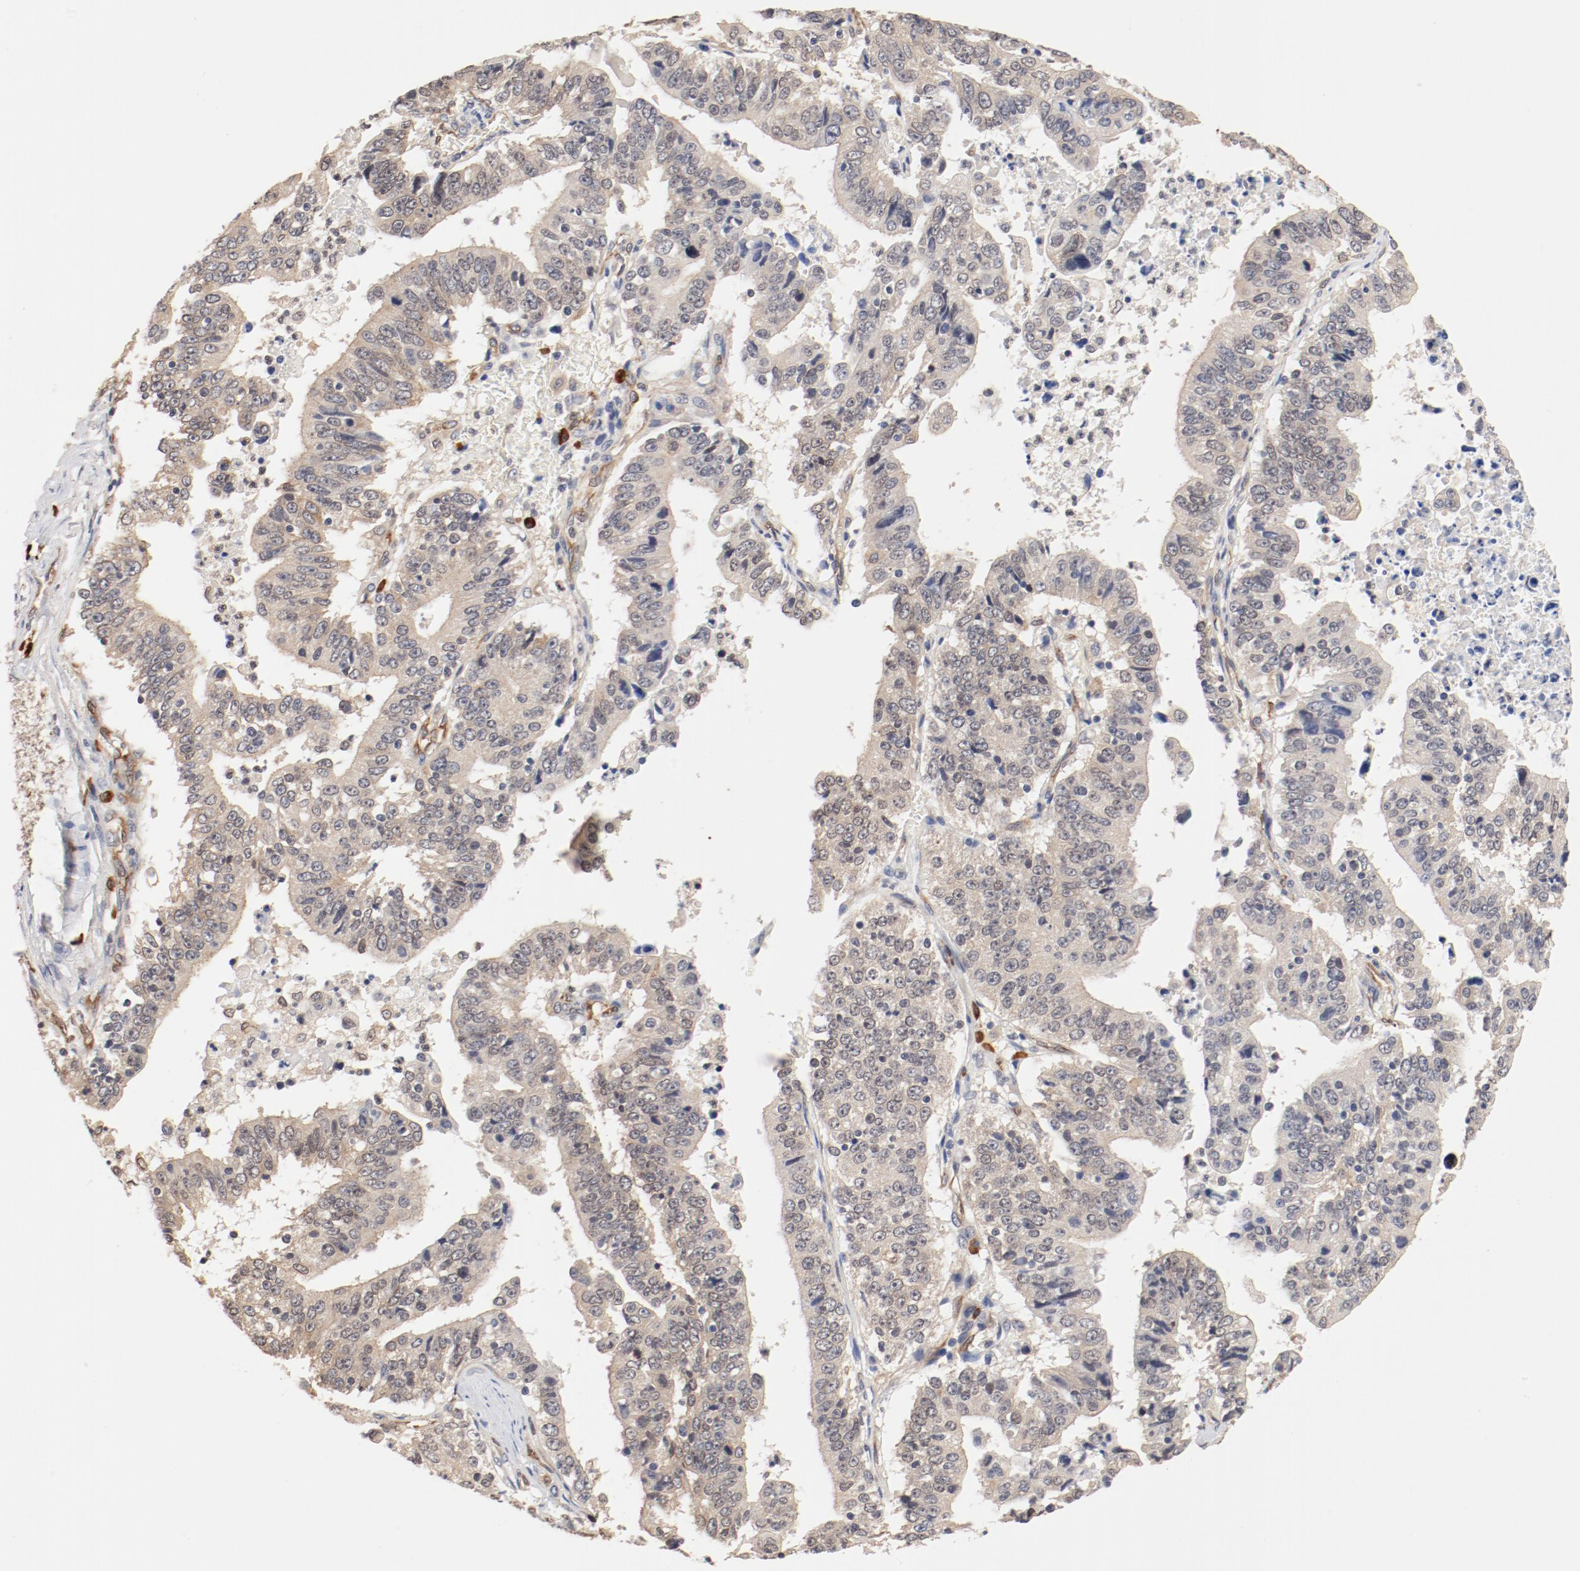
{"staining": {"intensity": "weak", "quantity": ">75%", "location": "cytoplasmic/membranous"}, "tissue": "stomach cancer", "cell_type": "Tumor cells", "image_type": "cancer", "snomed": [{"axis": "morphology", "description": "Adenocarcinoma, NOS"}, {"axis": "topography", "description": "Stomach, upper"}], "caption": "An image of adenocarcinoma (stomach) stained for a protein reveals weak cytoplasmic/membranous brown staining in tumor cells. (Stains: DAB in brown, nuclei in blue, Microscopy: brightfield microscopy at high magnification).", "gene": "UBE2J1", "patient": {"sex": "female", "age": 50}}